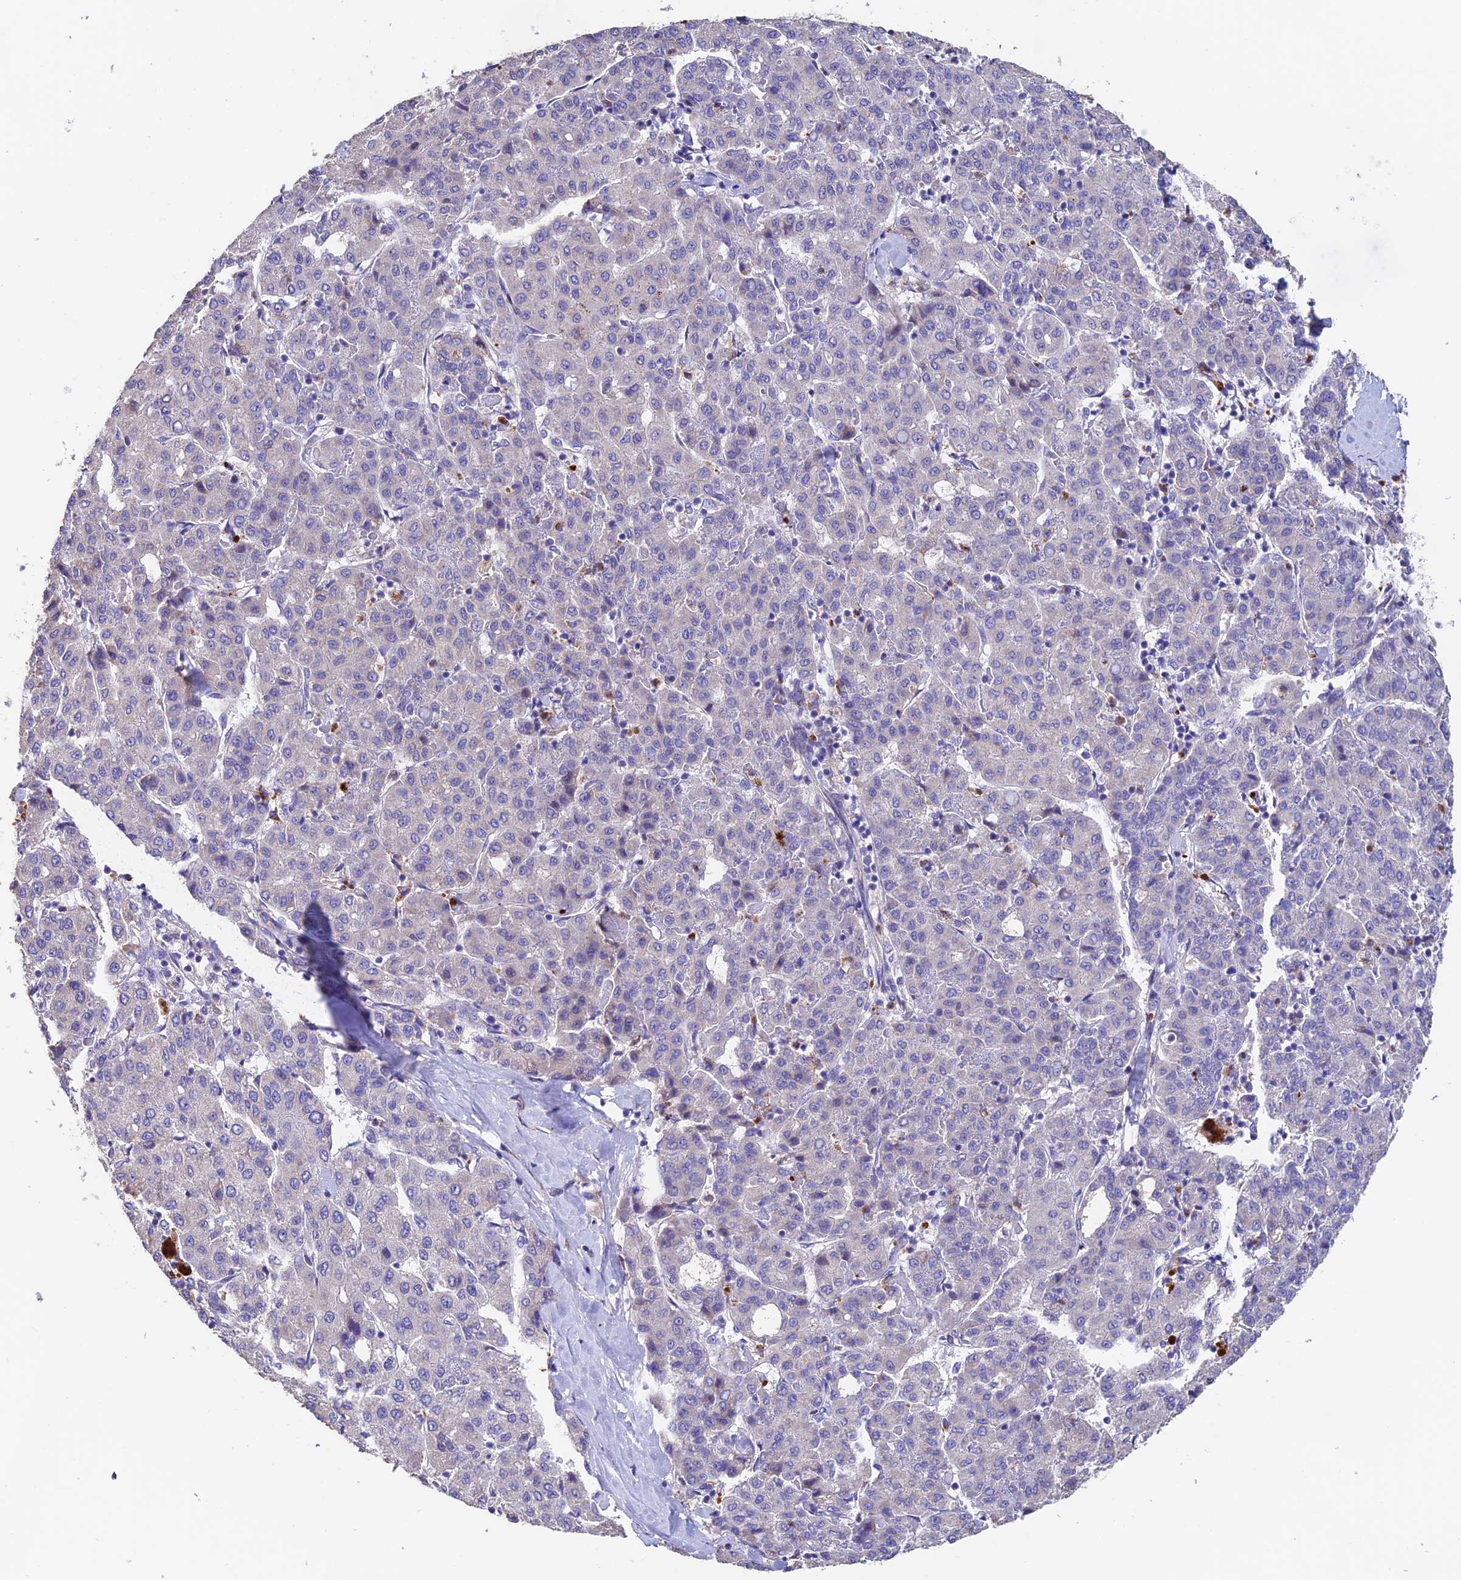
{"staining": {"intensity": "negative", "quantity": "none", "location": "none"}, "tissue": "liver cancer", "cell_type": "Tumor cells", "image_type": "cancer", "snomed": [{"axis": "morphology", "description": "Carcinoma, Hepatocellular, NOS"}, {"axis": "topography", "description": "Liver"}], "caption": "This is an immunohistochemistry photomicrograph of liver hepatocellular carcinoma. There is no expression in tumor cells.", "gene": "EMC3", "patient": {"sex": "male", "age": 65}}